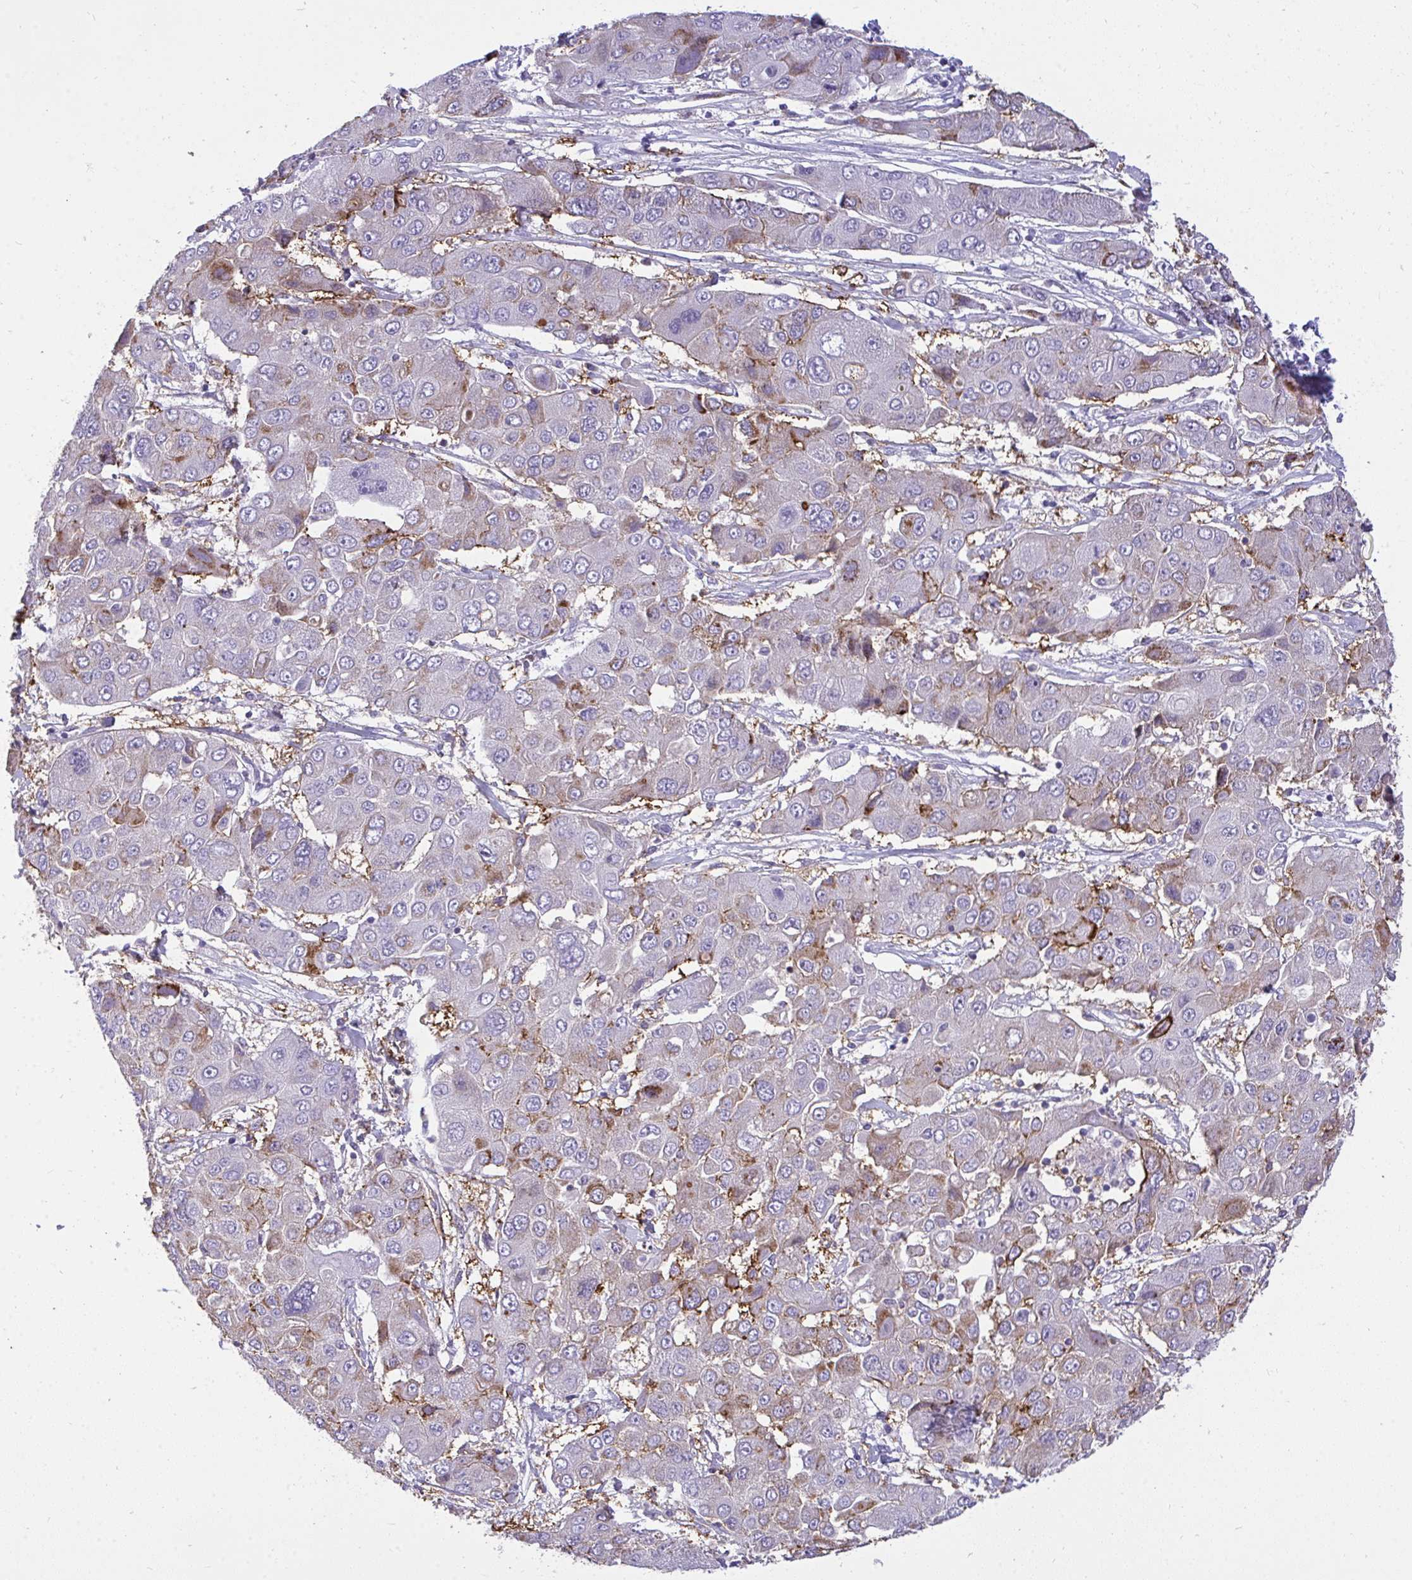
{"staining": {"intensity": "weak", "quantity": "<25%", "location": "cytoplasmic/membranous"}, "tissue": "liver cancer", "cell_type": "Tumor cells", "image_type": "cancer", "snomed": [{"axis": "morphology", "description": "Cholangiocarcinoma"}, {"axis": "topography", "description": "Liver"}], "caption": "DAB immunohistochemical staining of human liver cancer exhibits no significant positivity in tumor cells.", "gene": "VGLL3", "patient": {"sex": "male", "age": 67}}